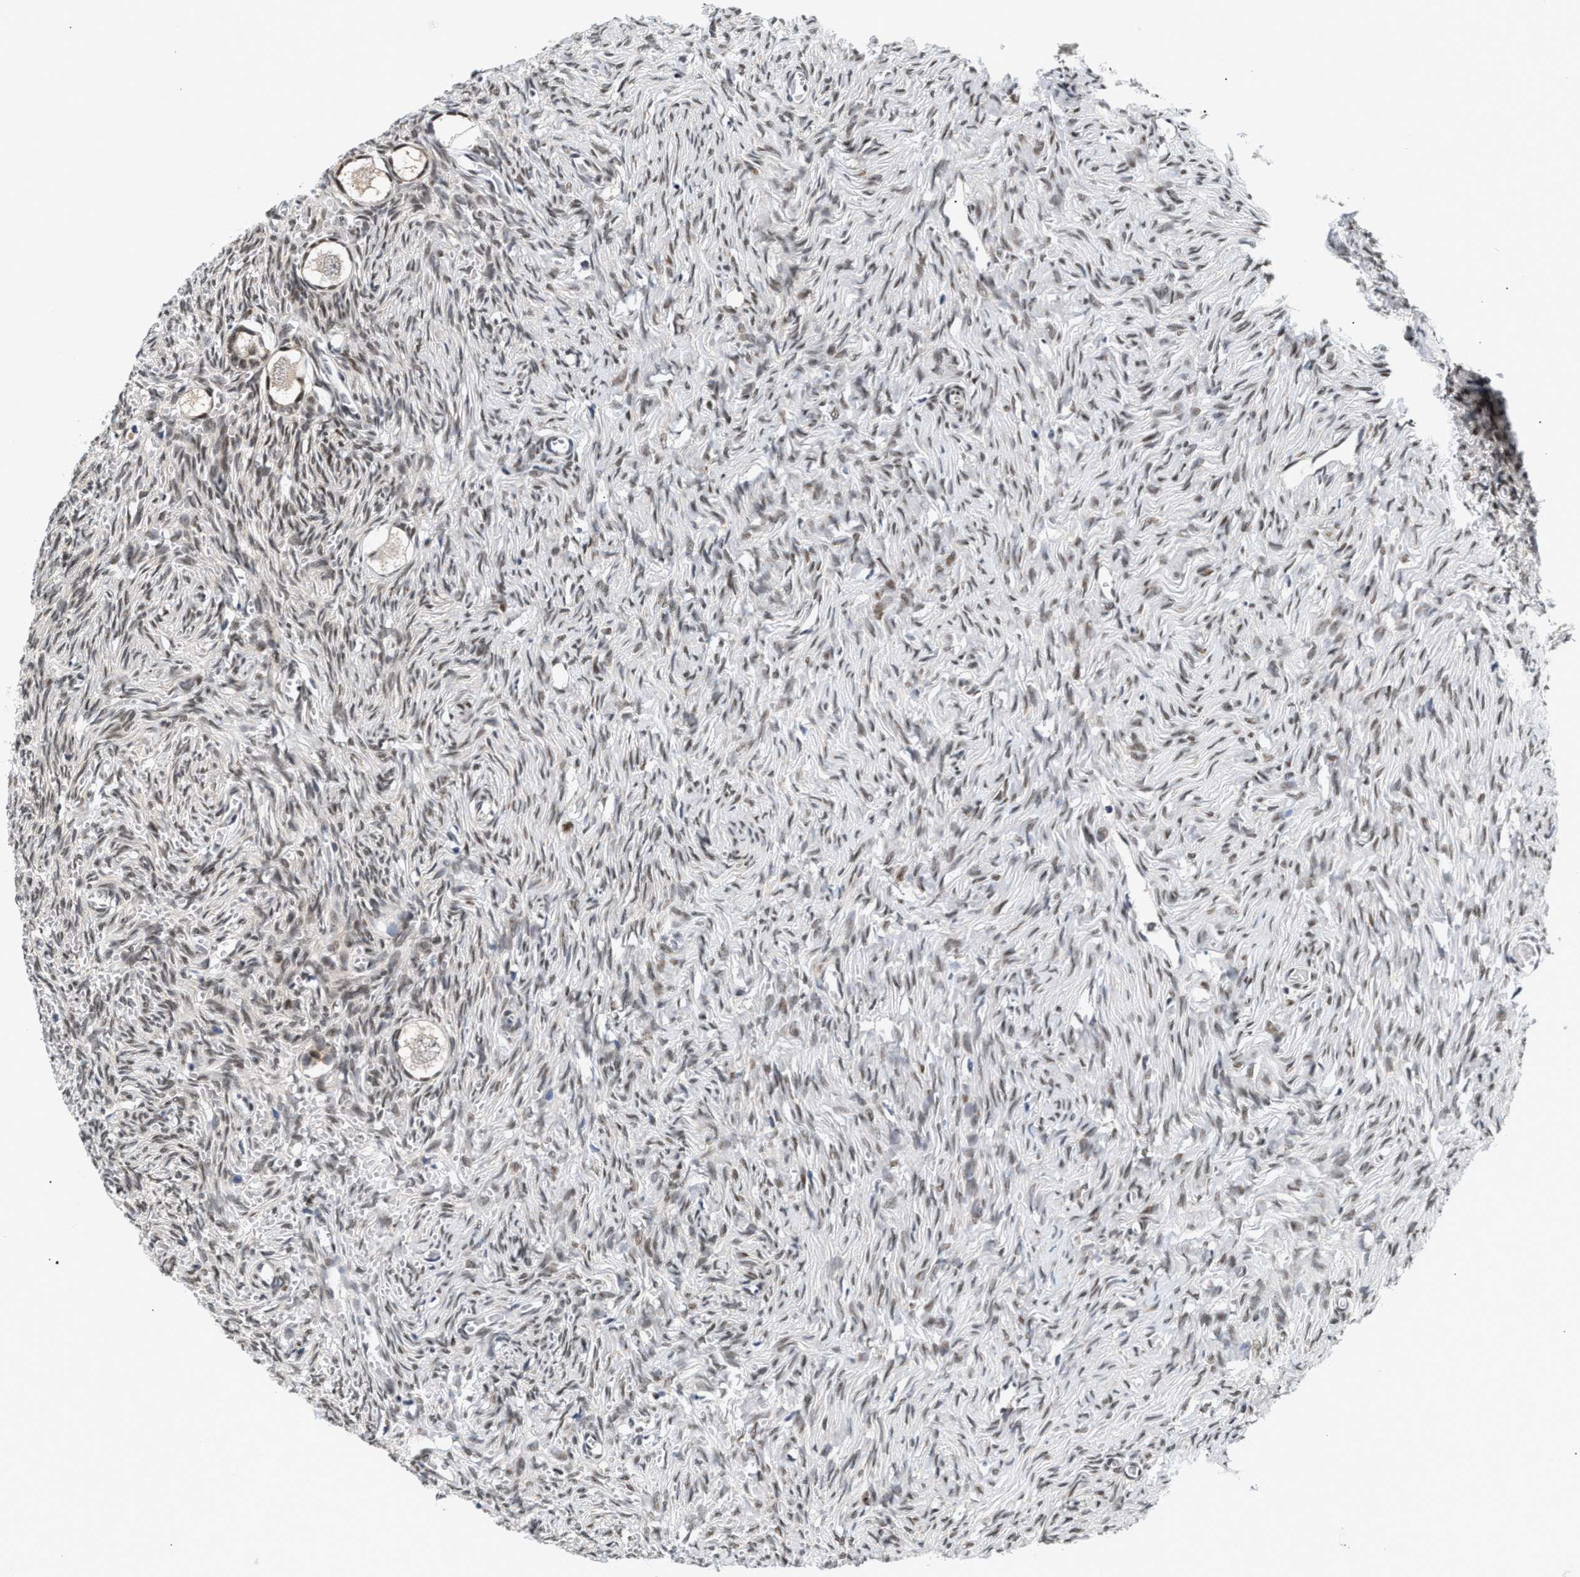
{"staining": {"intensity": "weak", "quantity": "25%-75%", "location": "nuclear"}, "tissue": "ovary", "cell_type": "Follicle cells", "image_type": "normal", "snomed": [{"axis": "morphology", "description": "Normal tissue, NOS"}, {"axis": "topography", "description": "Ovary"}], "caption": "Immunohistochemical staining of unremarkable human ovary demonstrates weak nuclear protein staining in approximately 25%-75% of follicle cells.", "gene": "THOC1", "patient": {"sex": "female", "age": 27}}